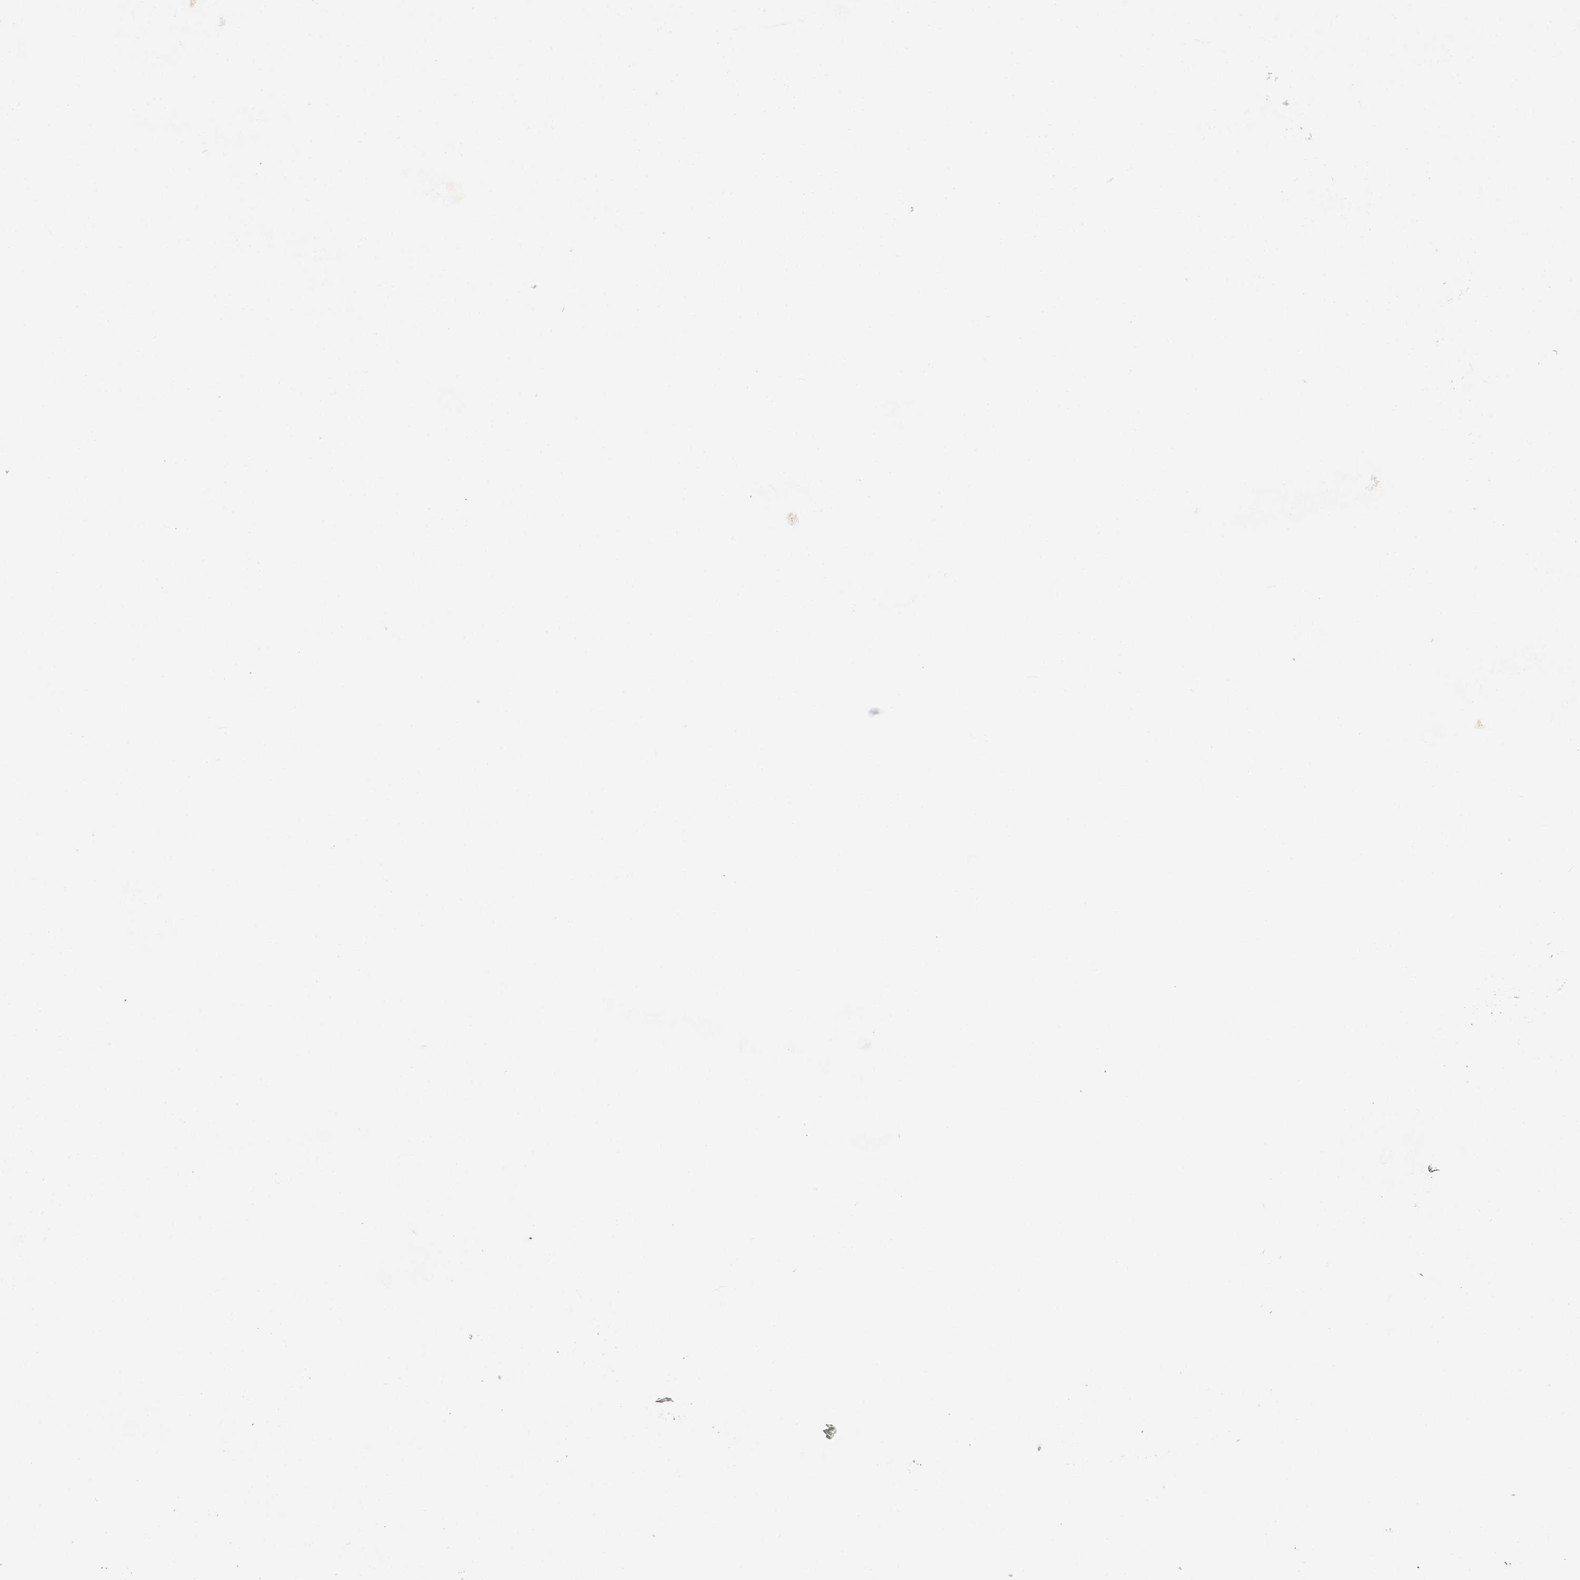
{"staining": {"intensity": "weak", "quantity": ">75%", "location": "cytoplasmic/membranous"}, "tissue": "gallbladder", "cell_type": "Glandular cells", "image_type": "normal", "snomed": [{"axis": "morphology", "description": "Normal tissue, NOS"}, {"axis": "topography", "description": "Gallbladder"}], "caption": "Immunohistochemistry of unremarkable gallbladder shows low levels of weak cytoplasmic/membranous staining in approximately >75% of glandular cells.", "gene": "BMX", "patient": {"sex": "female", "age": 24}}